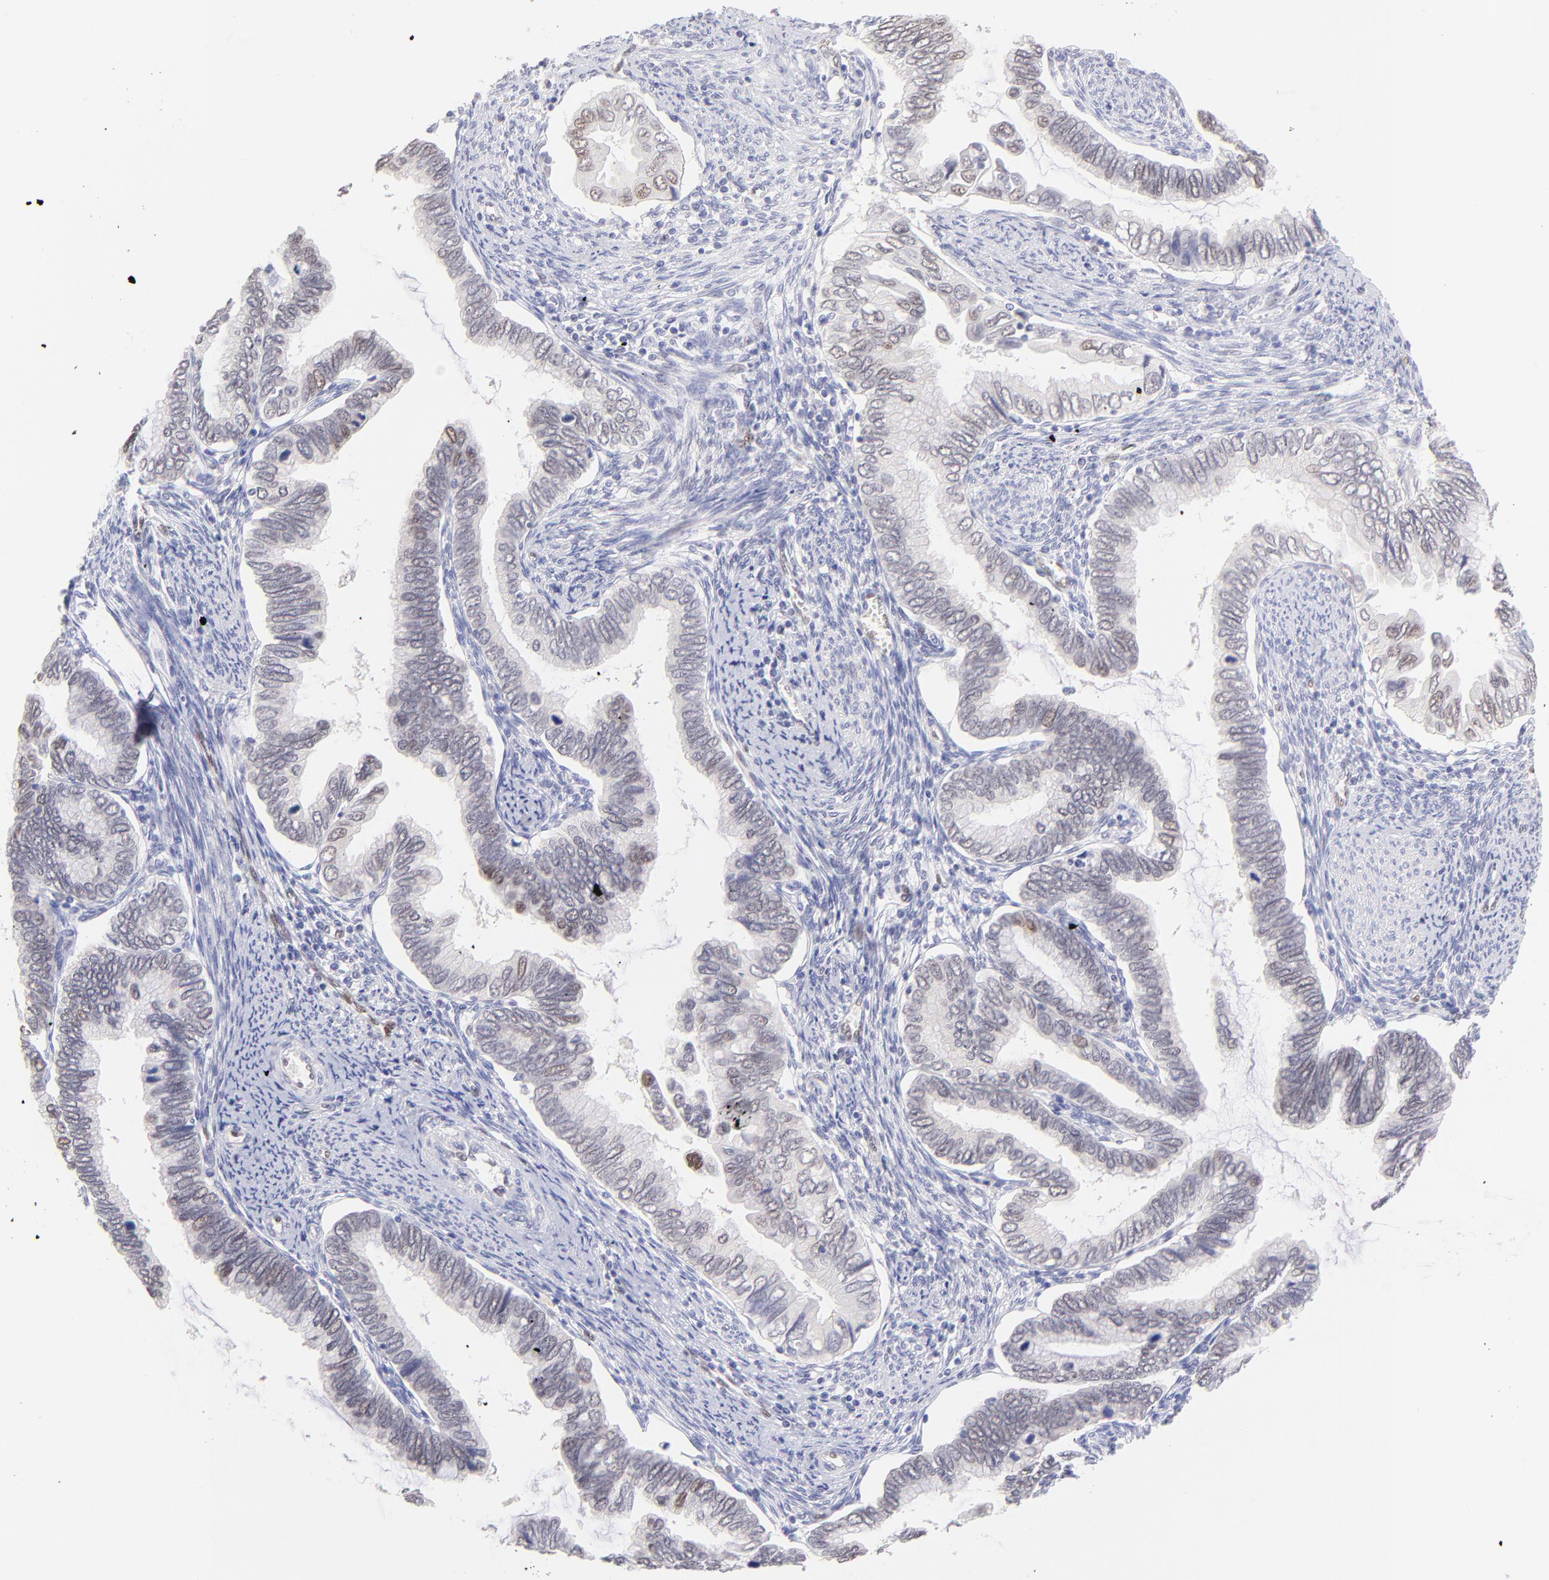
{"staining": {"intensity": "weak", "quantity": "<25%", "location": "nuclear"}, "tissue": "cervical cancer", "cell_type": "Tumor cells", "image_type": "cancer", "snomed": [{"axis": "morphology", "description": "Adenocarcinoma, NOS"}, {"axis": "topography", "description": "Cervix"}], "caption": "Tumor cells are negative for protein expression in human cervical adenocarcinoma. (DAB (3,3'-diaminobenzidine) immunohistochemistry, high magnification).", "gene": "KLF4", "patient": {"sex": "female", "age": 49}}